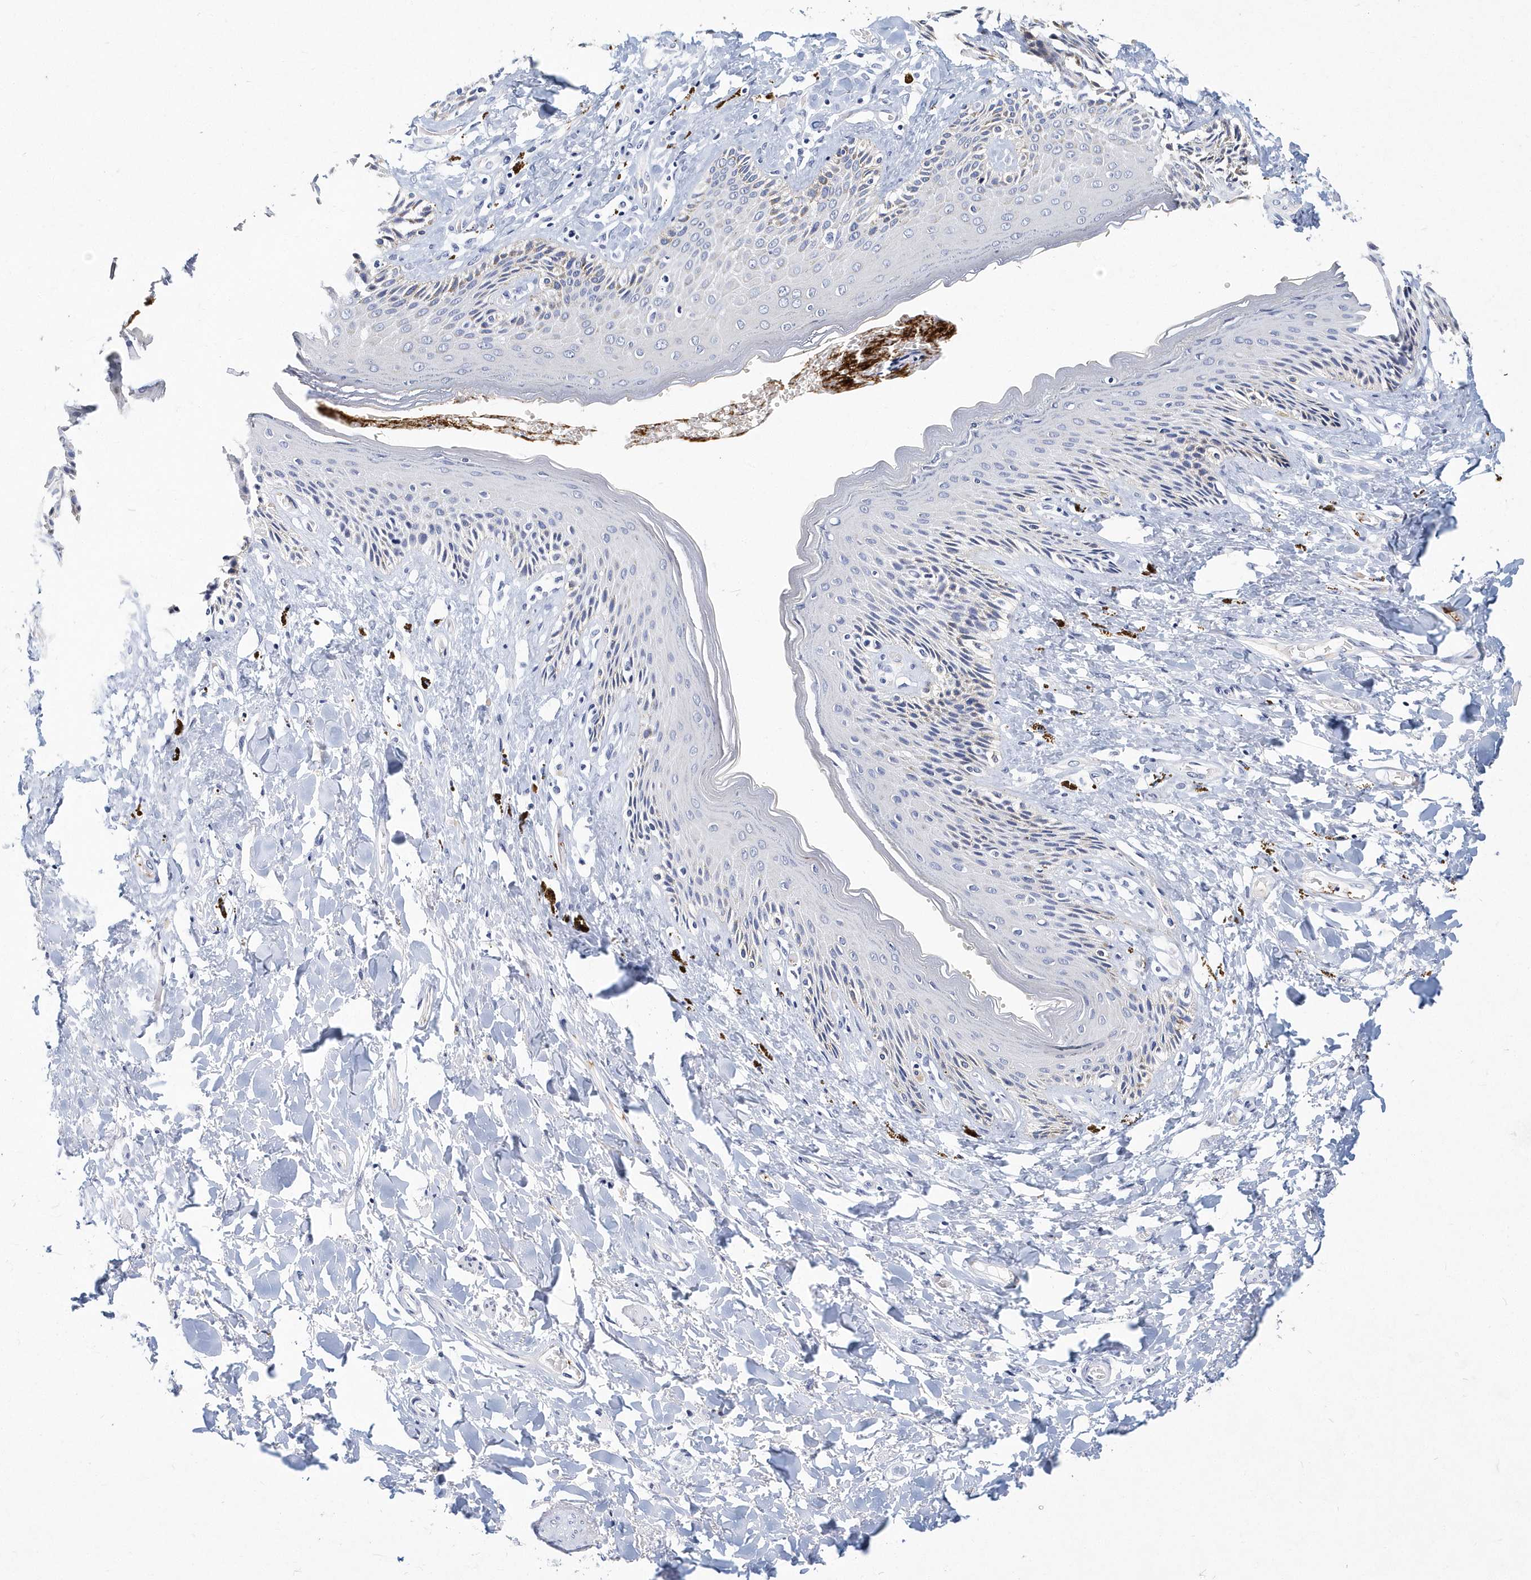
{"staining": {"intensity": "weak", "quantity": "<25%", "location": "cytoplasmic/membranous"}, "tissue": "skin", "cell_type": "Epidermal cells", "image_type": "normal", "snomed": [{"axis": "morphology", "description": "Normal tissue, NOS"}, {"axis": "topography", "description": "Anal"}], "caption": "A high-resolution image shows immunohistochemistry (IHC) staining of normal skin, which demonstrates no significant expression in epidermal cells. Brightfield microscopy of IHC stained with DAB (3,3'-diaminobenzidine) (brown) and hematoxylin (blue), captured at high magnification.", "gene": "ITGA2B", "patient": {"sex": "female", "age": 78}}